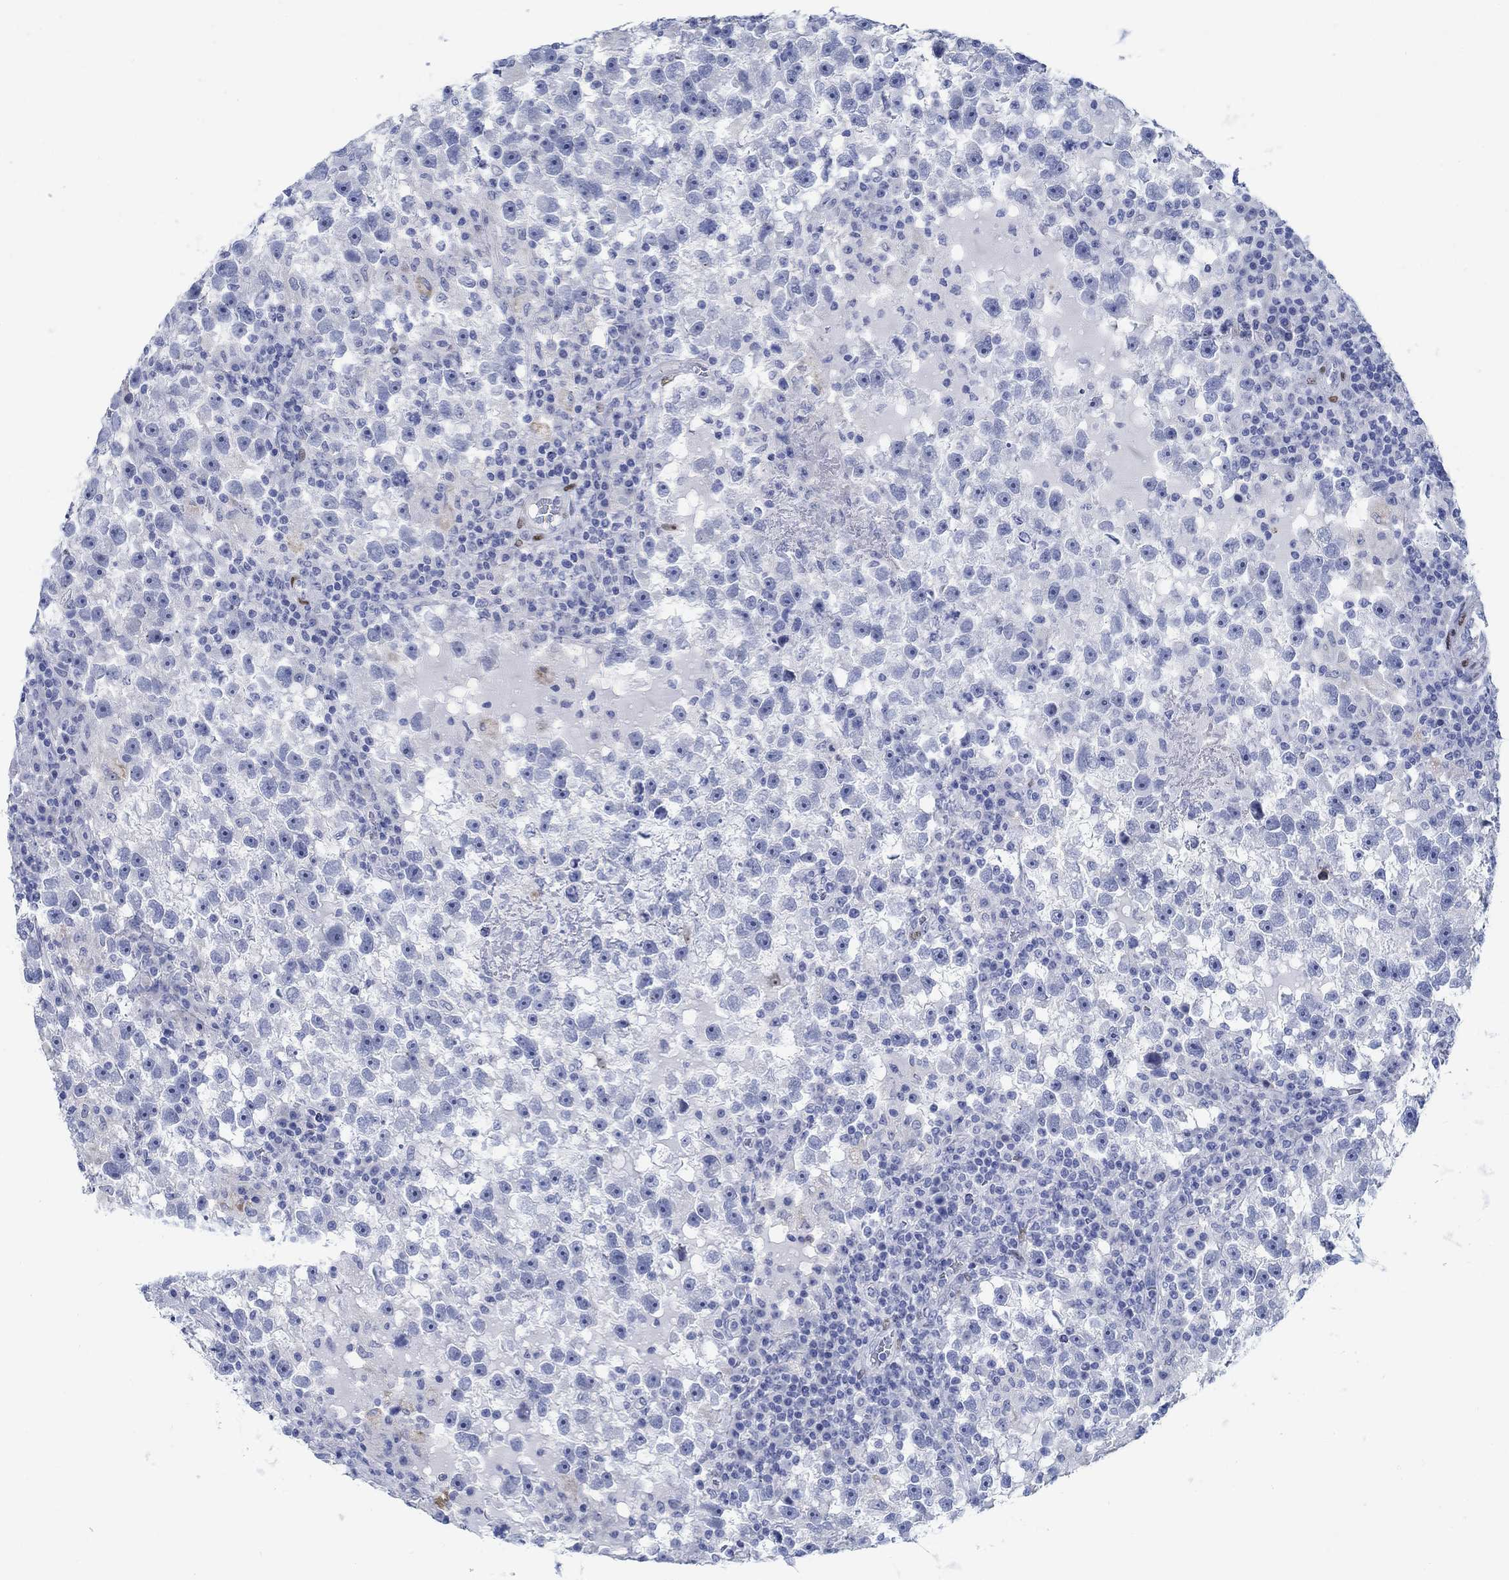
{"staining": {"intensity": "negative", "quantity": "none", "location": "none"}, "tissue": "testis cancer", "cell_type": "Tumor cells", "image_type": "cancer", "snomed": [{"axis": "morphology", "description": "Seminoma, NOS"}, {"axis": "topography", "description": "Testis"}], "caption": "A photomicrograph of human testis seminoma is negative for staining in tumor cells. The staining is performed using DAB brown chromogen with nuclei counter-stained in using hematoxylin.", "gene": "RBM20", "patient": {"sex": "male", "age": 47}}